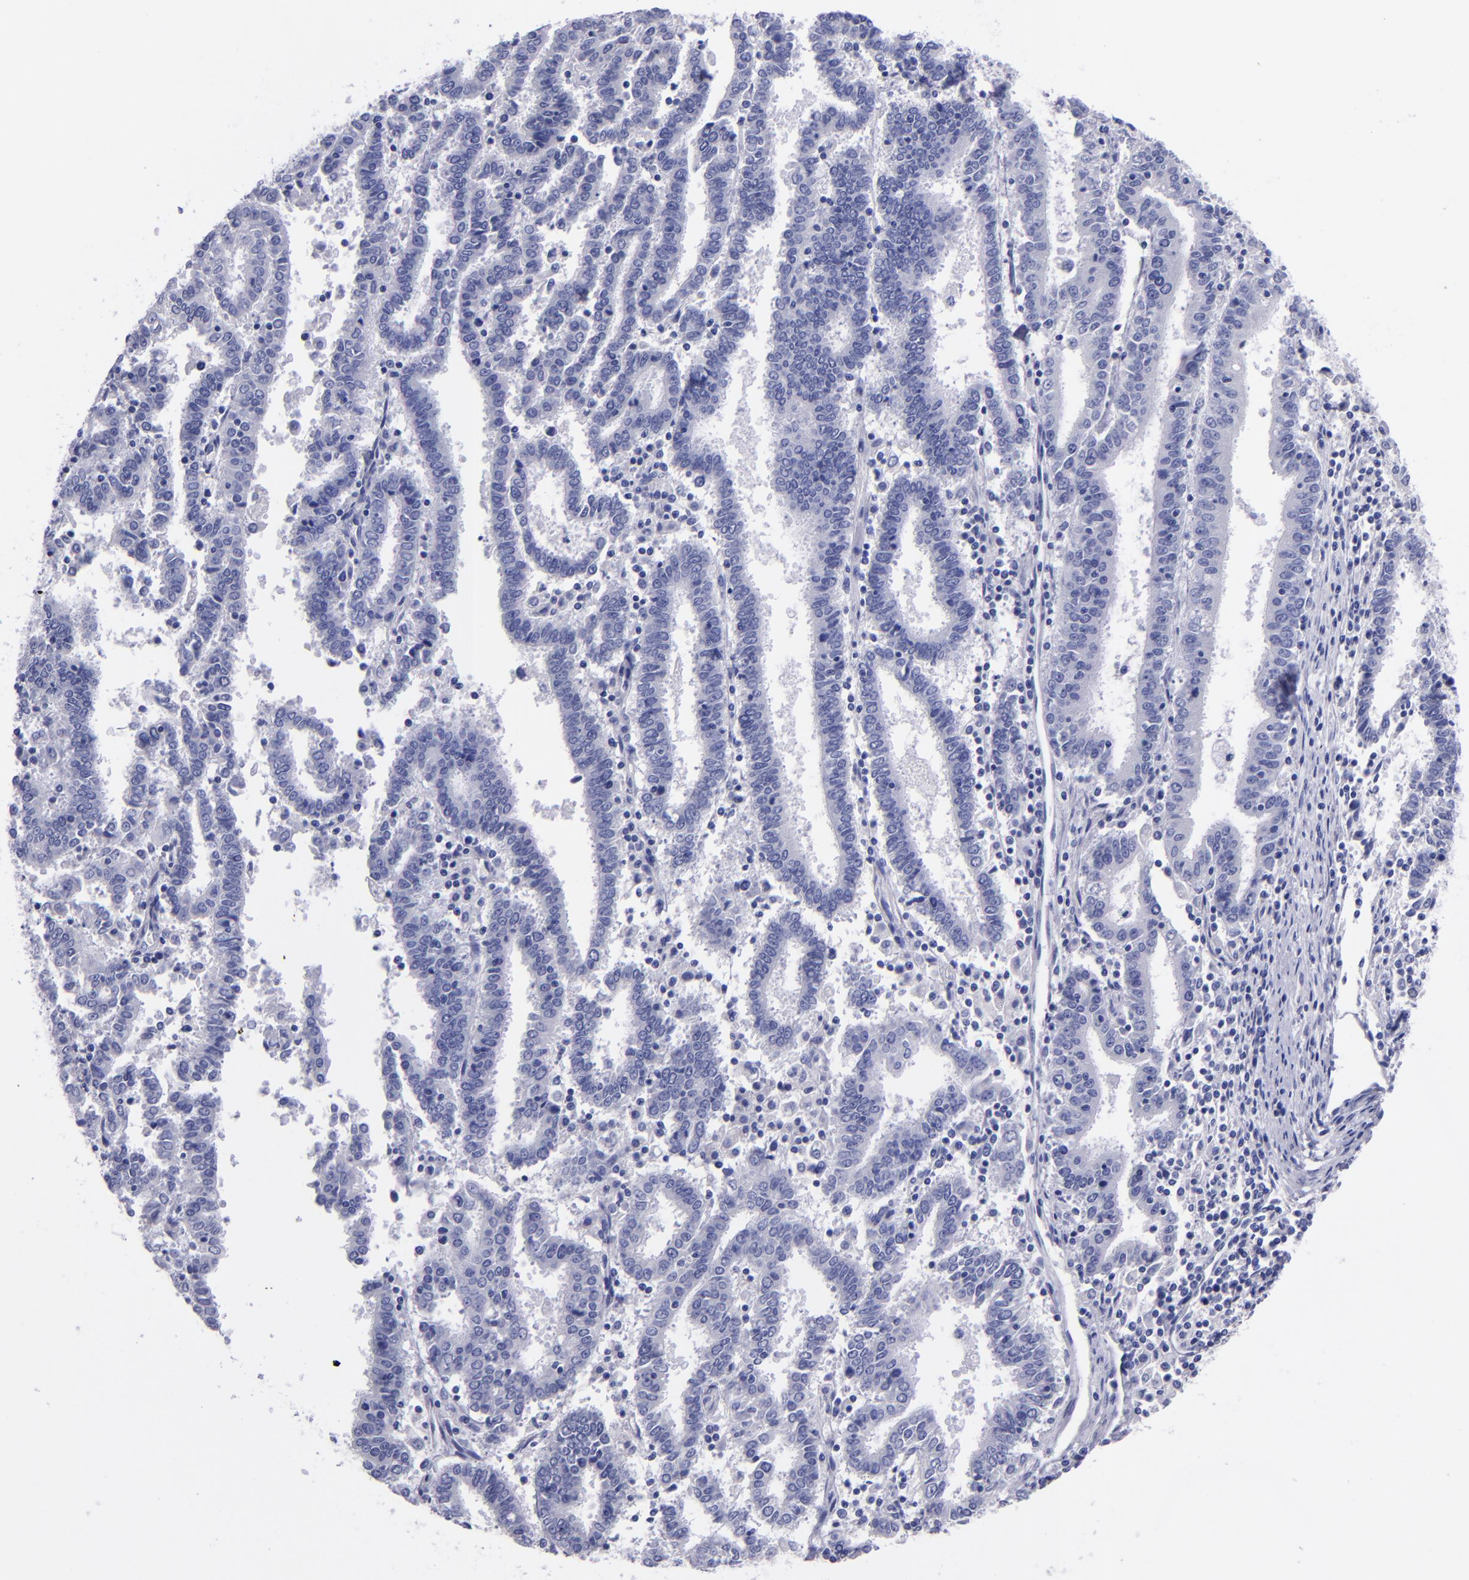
{"staining": {"intensity": "negative", "quantity": "none", "location": "none"}, "tissue": "endometrial cancer", "cell_type": "Tumor cells", "image_type": "cancer", "snomed": [{"axis": "morphology", "description": "Adenocarcinoma, NOS"}, {"axis": "topography", "description": "Uterus"}], "caption": "This is an IHC image of endometrial cancer (adenocarcinoma). There is no positivity in tumor cells.", "gene": "SV2A", "patient": {"sex": "female", "age": 83}}